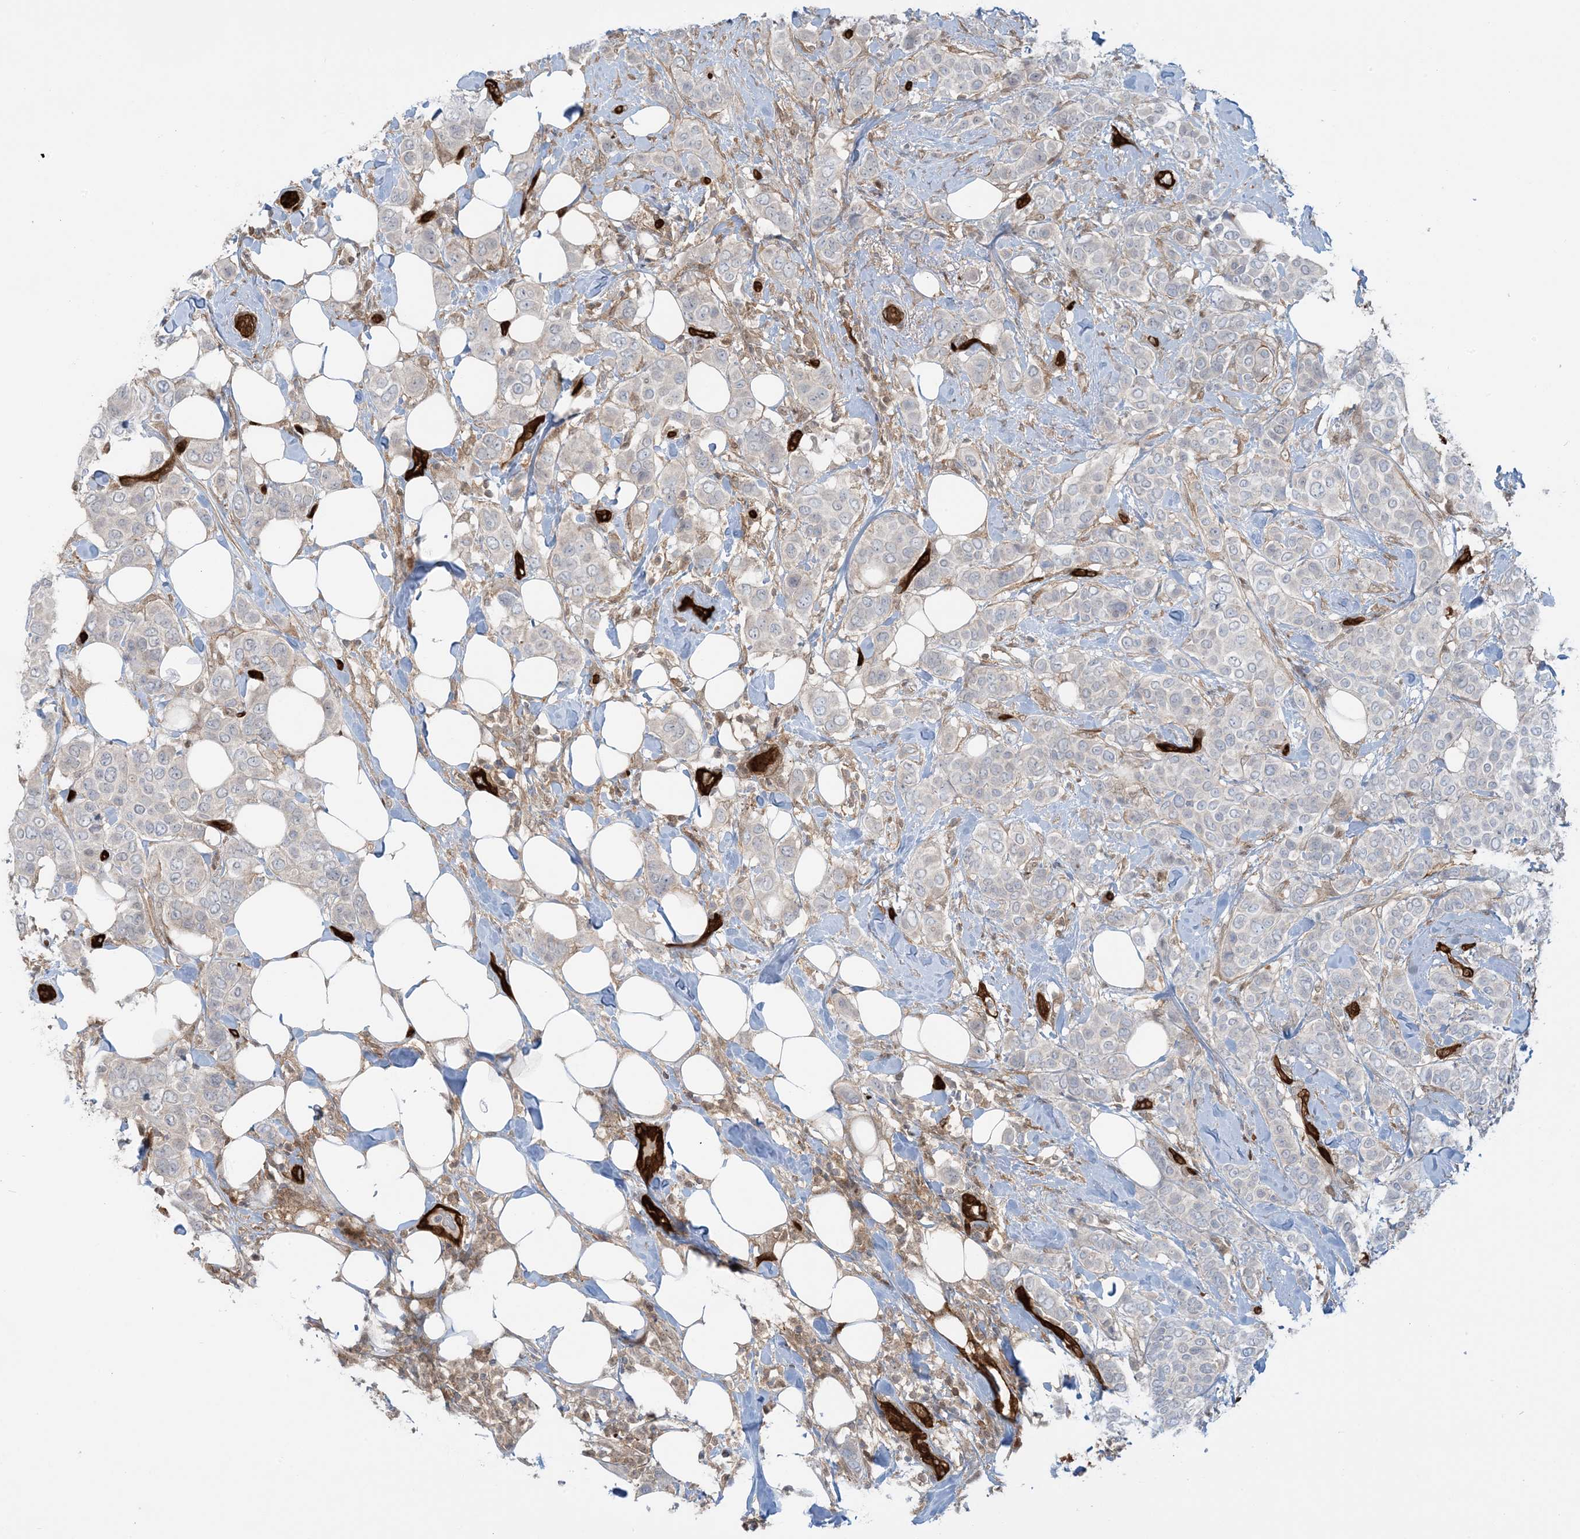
{"staining": {"intensity": "weak", "quantity": "<25%", "location": "cytoplasmic/membranous"}, "tissue": "breast cancer", "cell_type": "Tumor cells", "image_type": "cancer", "snomed": [{"axis": "morphology", "description": "Lobular carcinoma"}, {"axis": "topography", "description": "Breast"}], "caption": "The photomicrograph displays no staining of tumor cells in lobular carcinoma (breast). (DAB IHC visualized using brightfield microscopy, high magnification).", "gene": "PPM1F", "patient": {"sex": "female", "age": 51}}